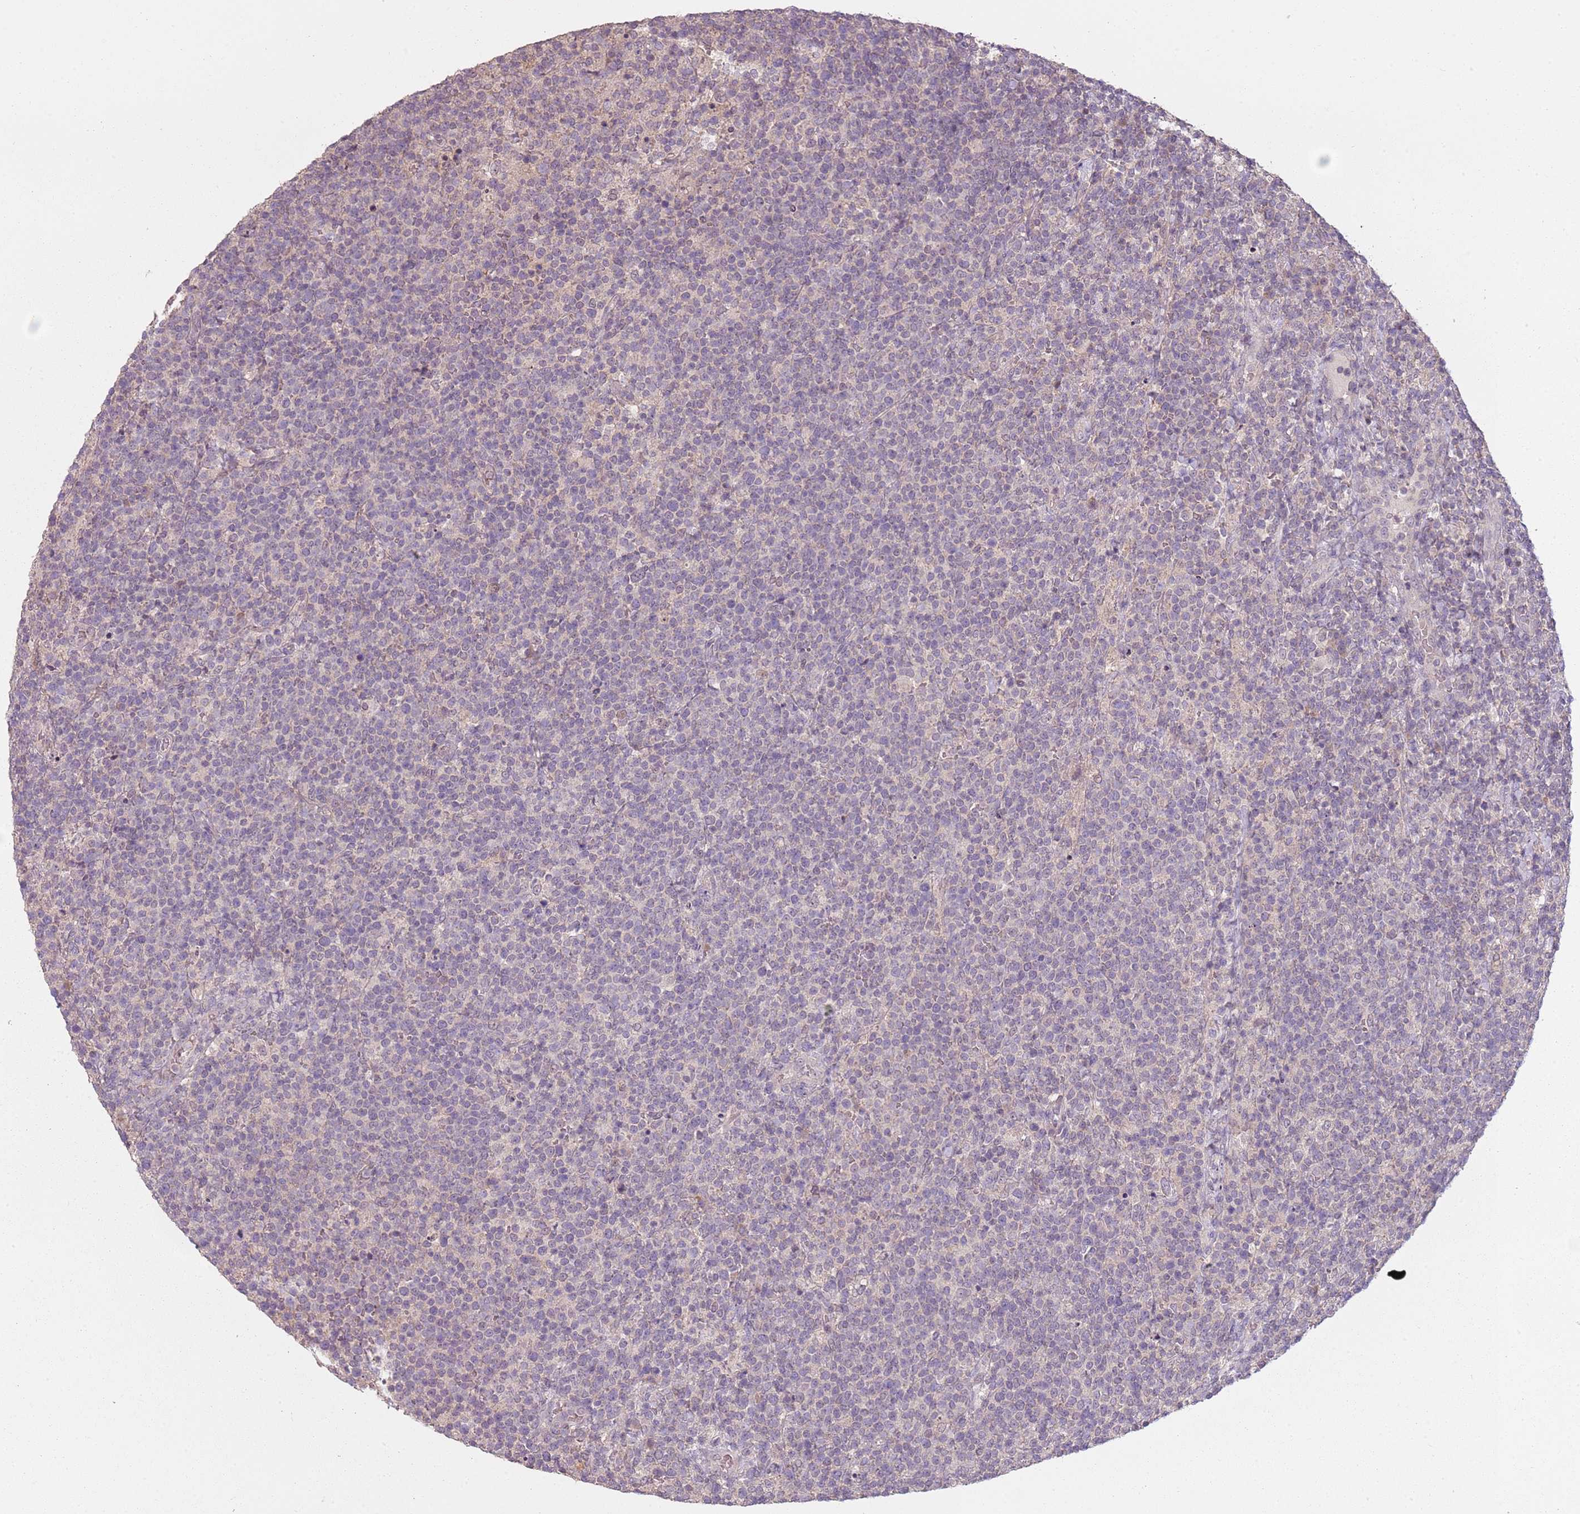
{"staining": {"intensity": "weak", "quantity": "<25%", "location": "cytoplasmic/membranous"}, "tissue": "lymphoma", "cell_type": "Tumor cells", "image_type": "cancer", "snomed": [{"axis": "morphology", "description": "Malignant lymphoma, non-Hodgkin's type, High grade"}, {"axis": "topography", "description": "Lymph node"}], "caption": "Photomicrograph shows no significant protein expression in tumor cells of lymphoma.", "gene": "TEKT4", "patient": {"sex": "male", "age": 61}}